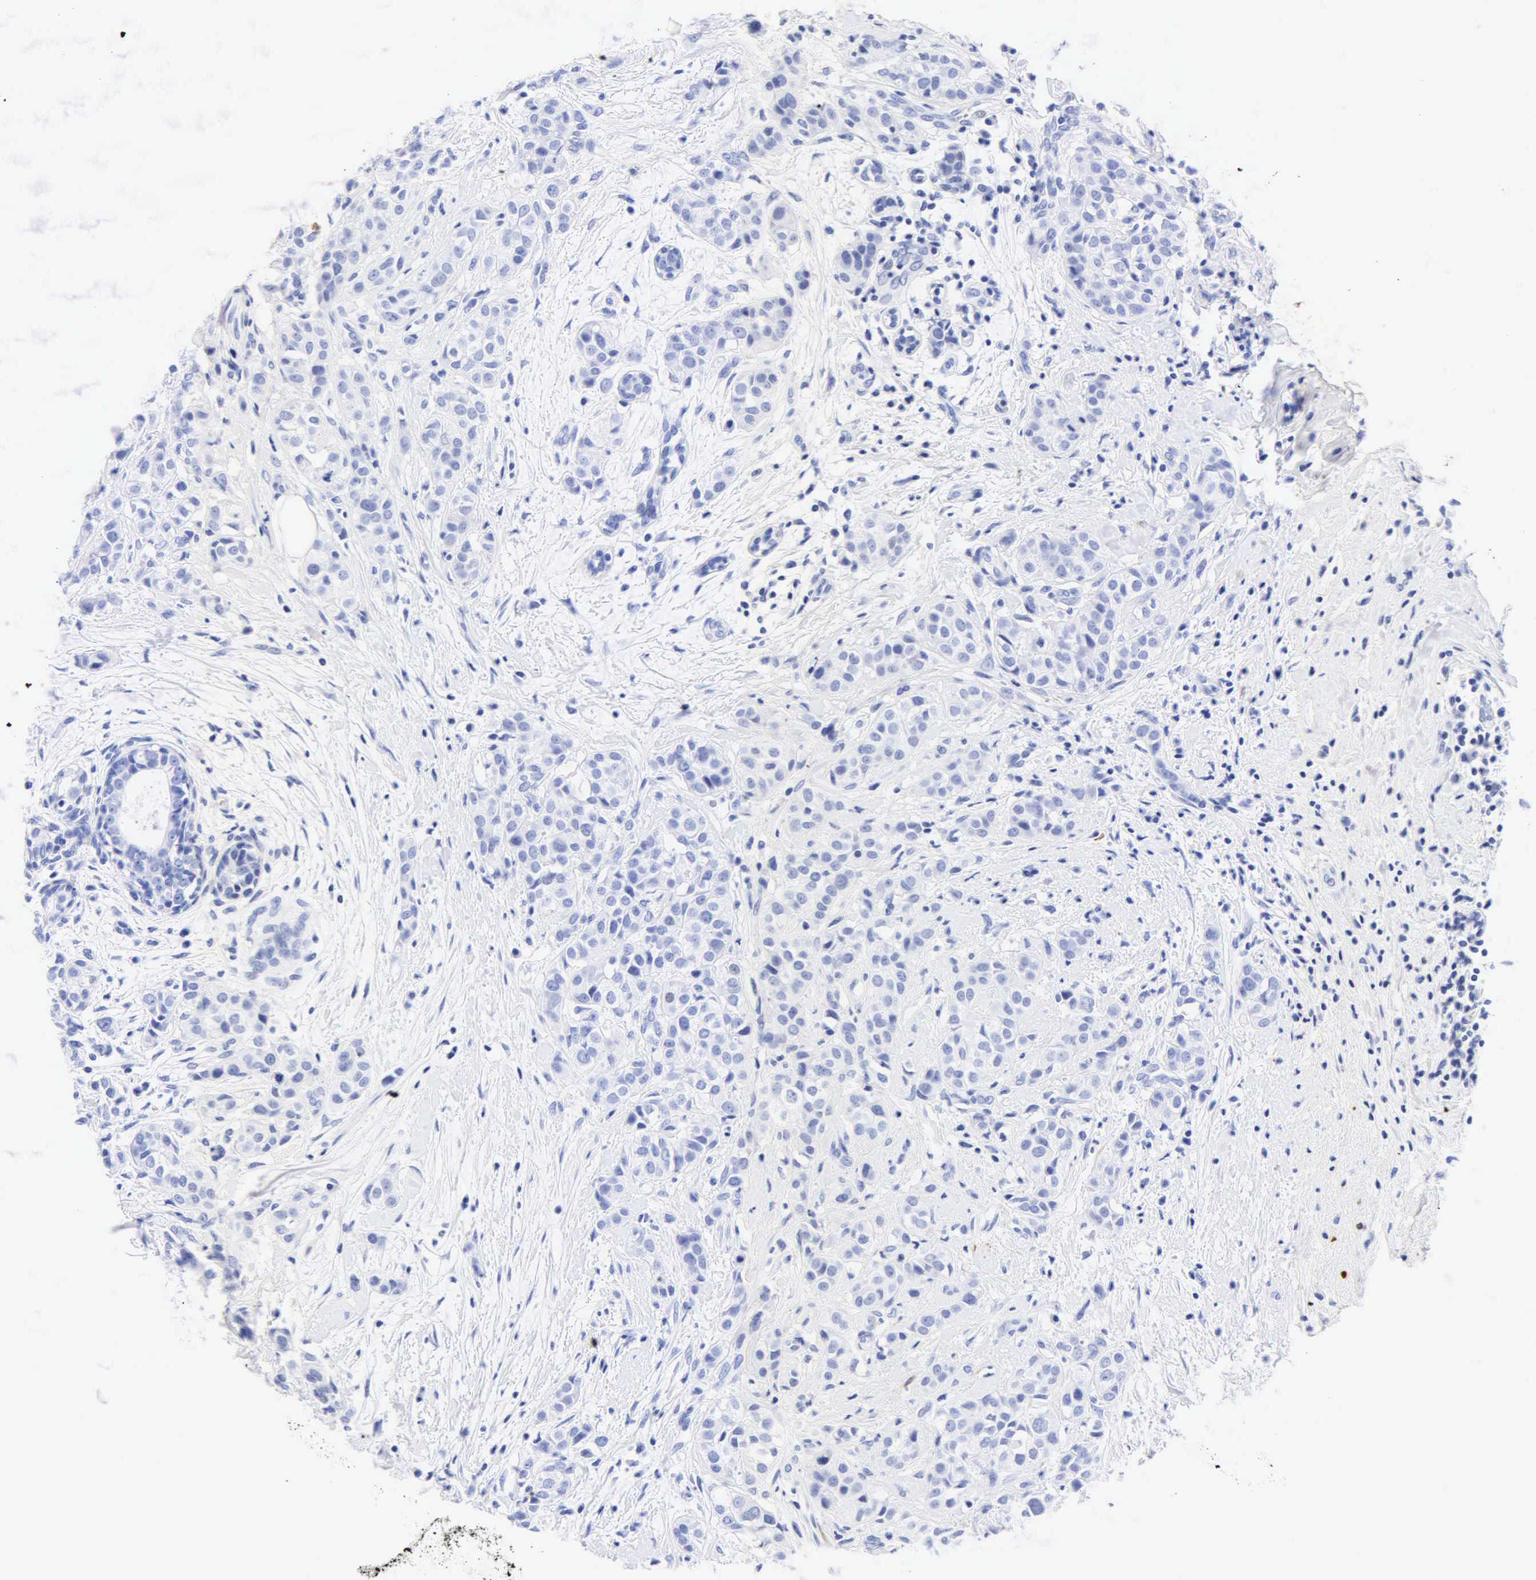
{"staining": {"intensity": "negative", "quantity": "none", "location": "none"}, "tissue": "breast cancer", "cell_type": "Tumor cells", "image_type": "cancer", "snomed": [{"axis": "morphology", "description": "Duct carcinoma"}, {"axis": "topography", "description": "Breast"}], "caption": "Immunohistochemistry (IHC) of infiltrating ductal carcinoma (breast) displays no staining in tumor cells.", "gene": "DES", "patient": {"sex": "female", "age": 55}}